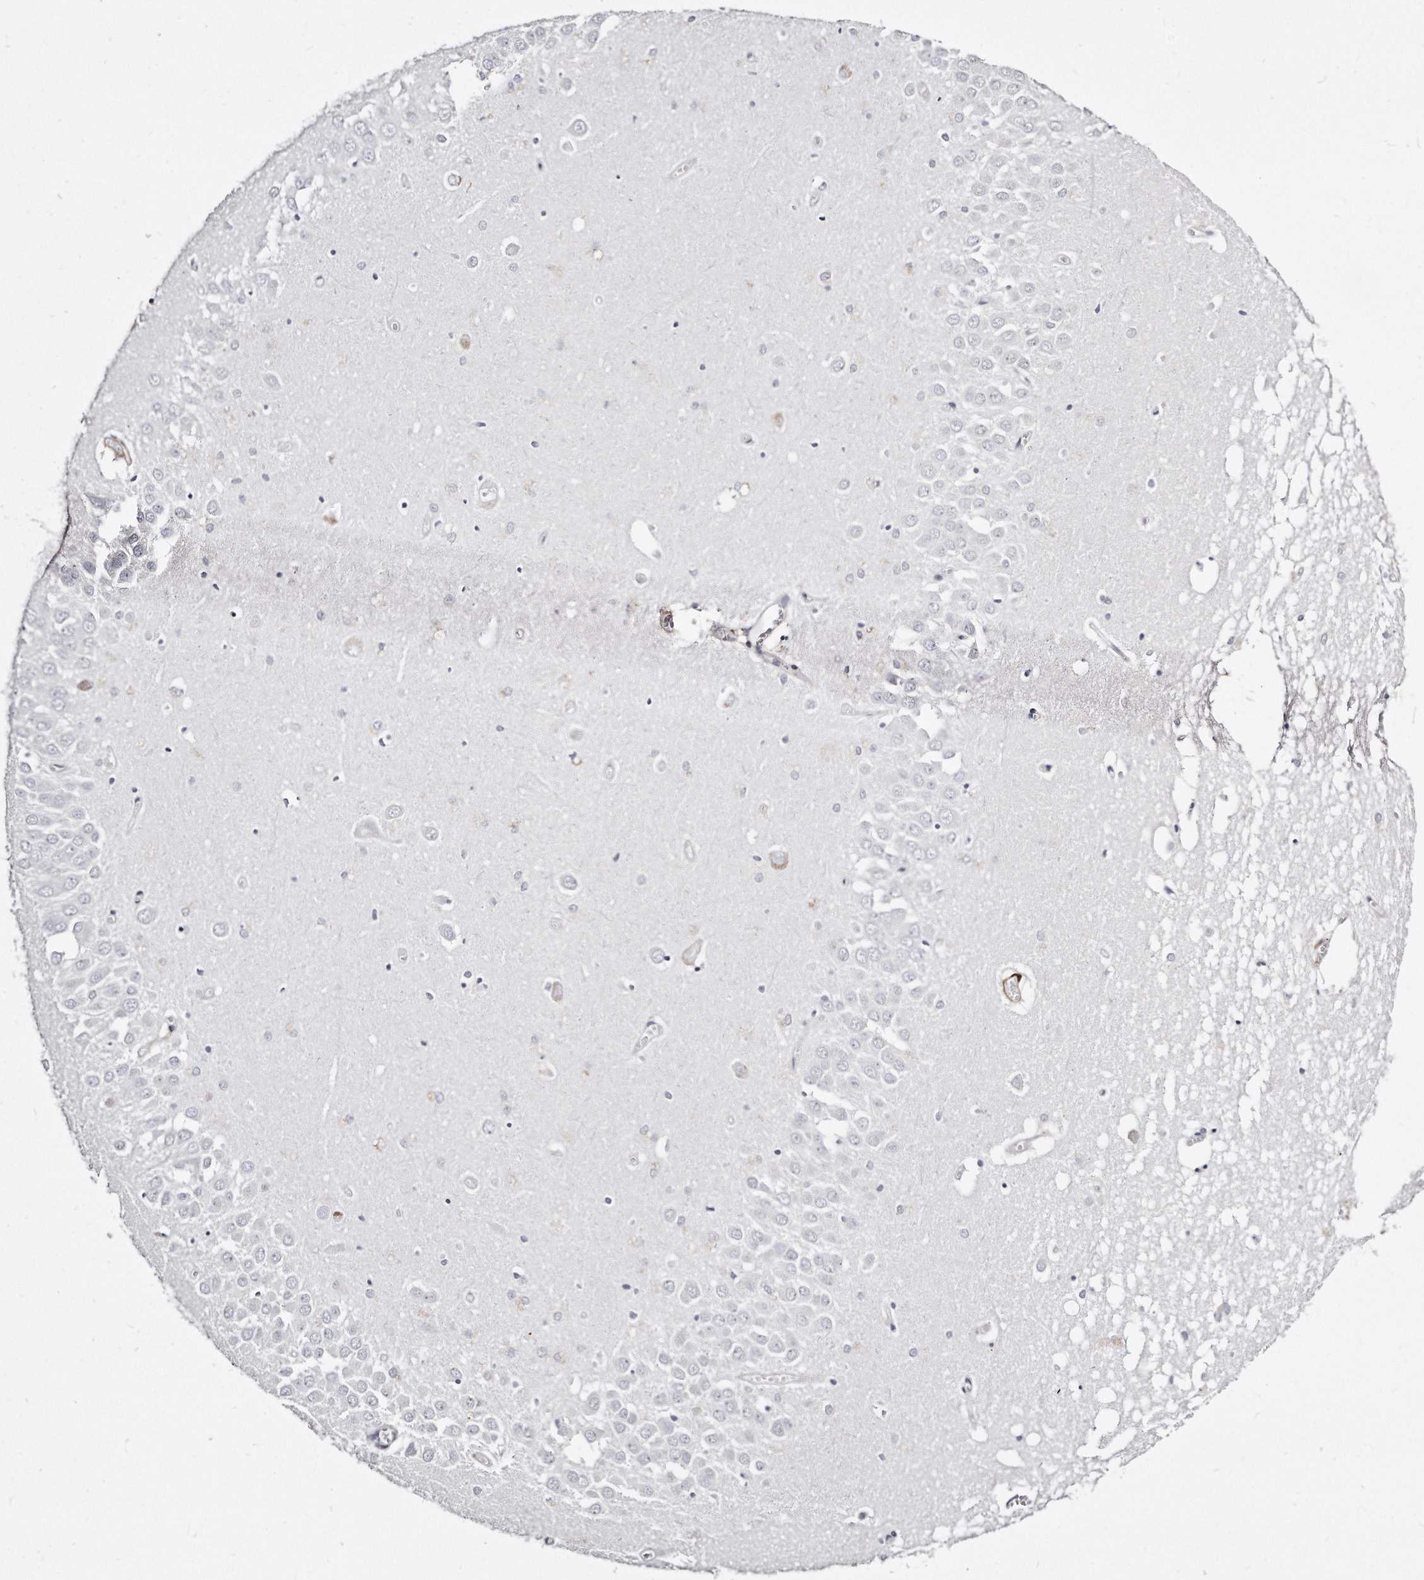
{"staining": {"intensity": "negative", "quantity": "none", "location": "none"}, "tissue": "hippocampus", "cell_type": "Glial cells", "image_type": "normal", "snomed": [{"axis": "morphology", "description": "Normal tissue, NOS"}, {"axis": "topography", "description": "Hippocampus"}], "caption": "High power microscopy micrograph of an immunohistochemistry (IHC) micrograph of normal hippocampus, revealing no significant staining in glial cells.", "gene": "LMOD1", "patient": {"sex": "male", "age": 70}}